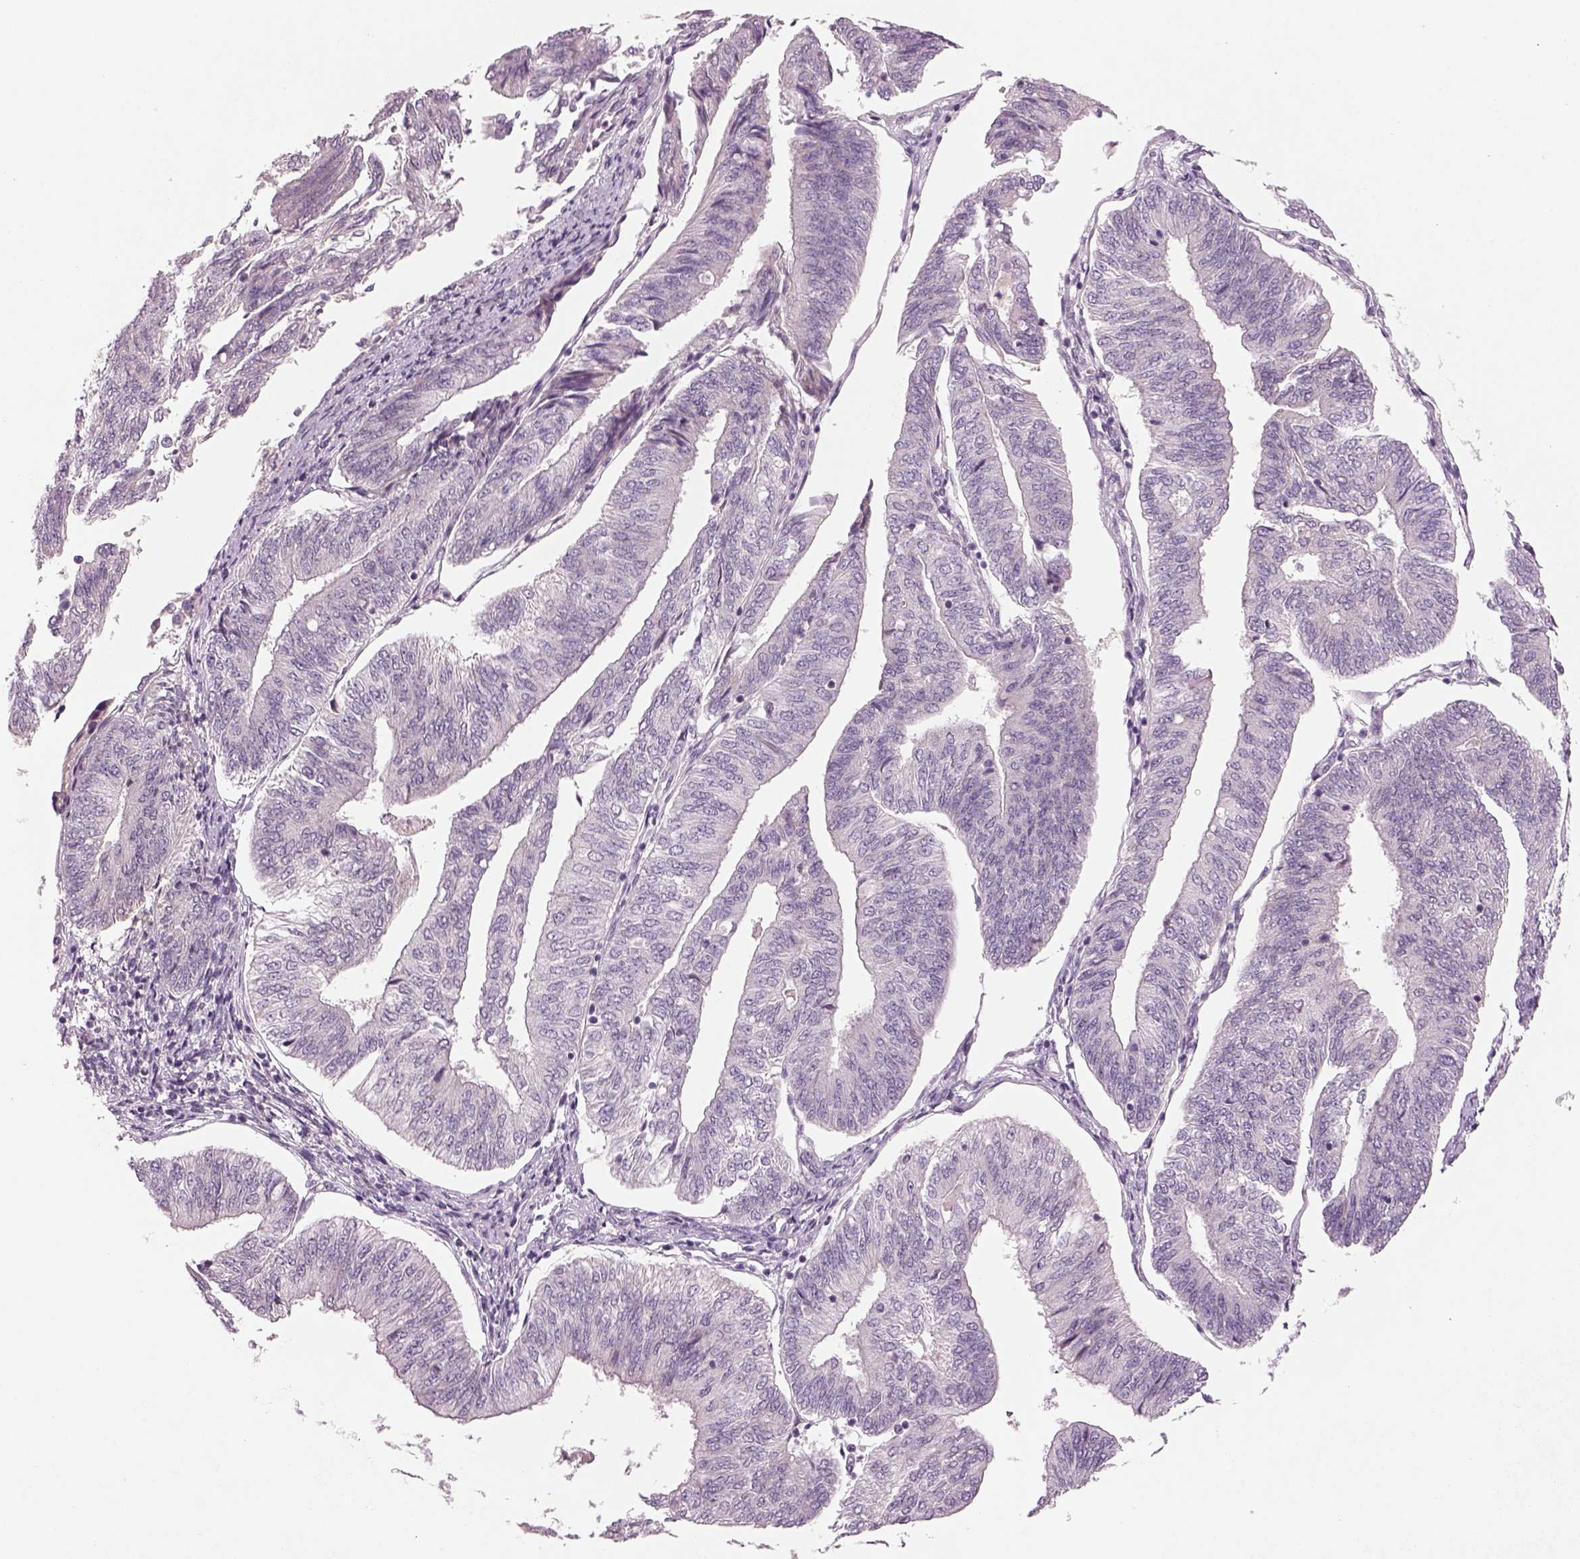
{"staining": {"intensity": "negative", "quantity": "none", "location": "none"}, "tissue": "endometrial cancer", "cell_type": "Tumor cells", "image_type": "cancer", "snomed": [{"axis": "morphology", "description": "Adenocarcinoma, NOS"}, {"axis": "topography", "description": "Endometrium"}], "caption": "Immunohistochemical staining of endometrial cancer shows no significant expression in tumor cells.", "gene": "PENK", "patient": {"sex": "female", "age": 58}}